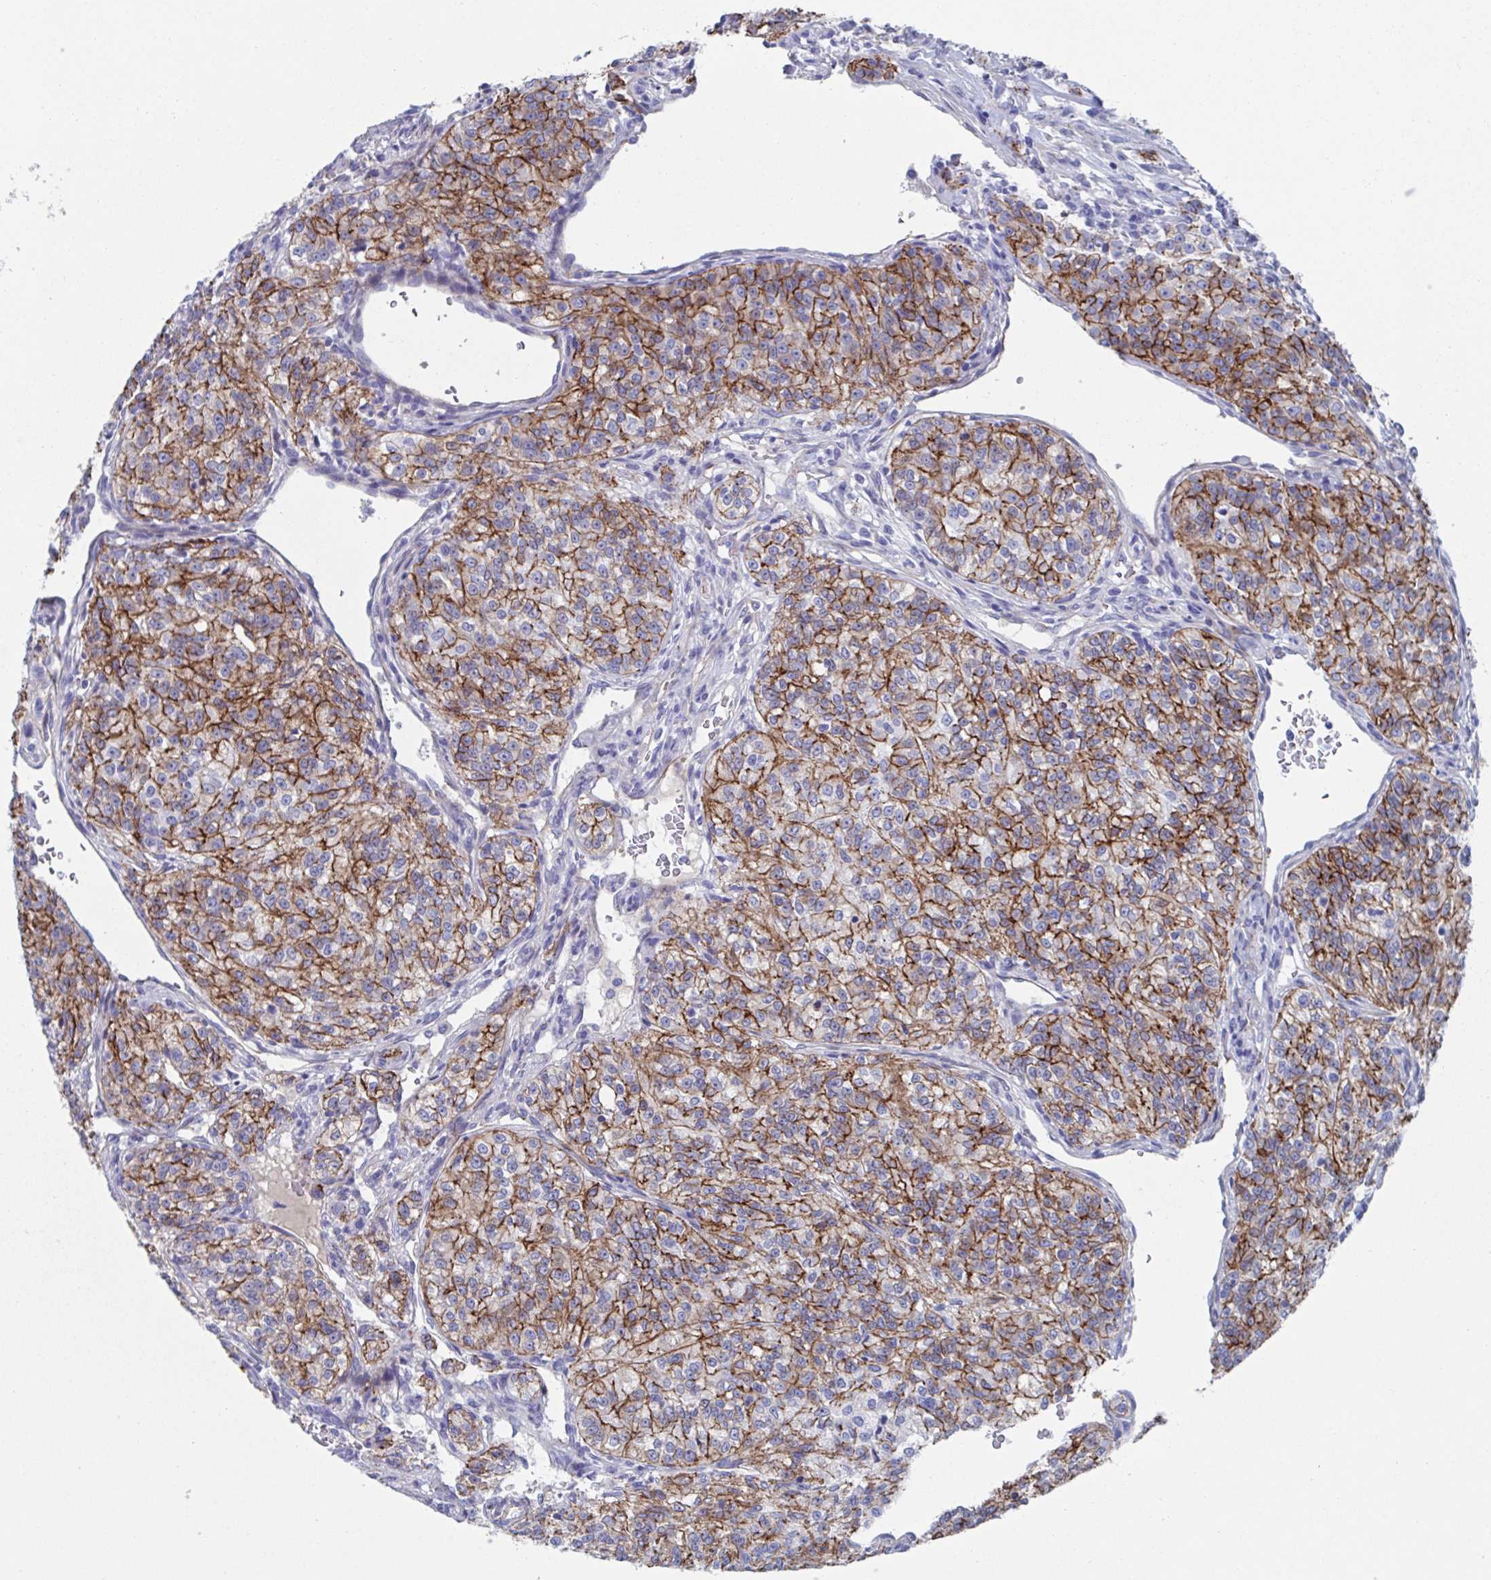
{"staining": {"intensity": "moderate", "quantity": ">75%", "location": "cytoplasmic/membranous"}, "tissue": "renal cancer", "cell_type": "Tumor cells", "image_type": "cancer", "snomed": [{"axis": "morphology", "description": "Adenocarcinoma, NOS"}, {"axis": "topography", "description": "Kidney"}], "caption": "This is an image of immunohistochemistry staining of renal cancer, which shows moderate expression in the cytoplasmic/membranous of tumor cells.", "gene": "CDH2", "patient": {"sex": "female", "age": 63}}